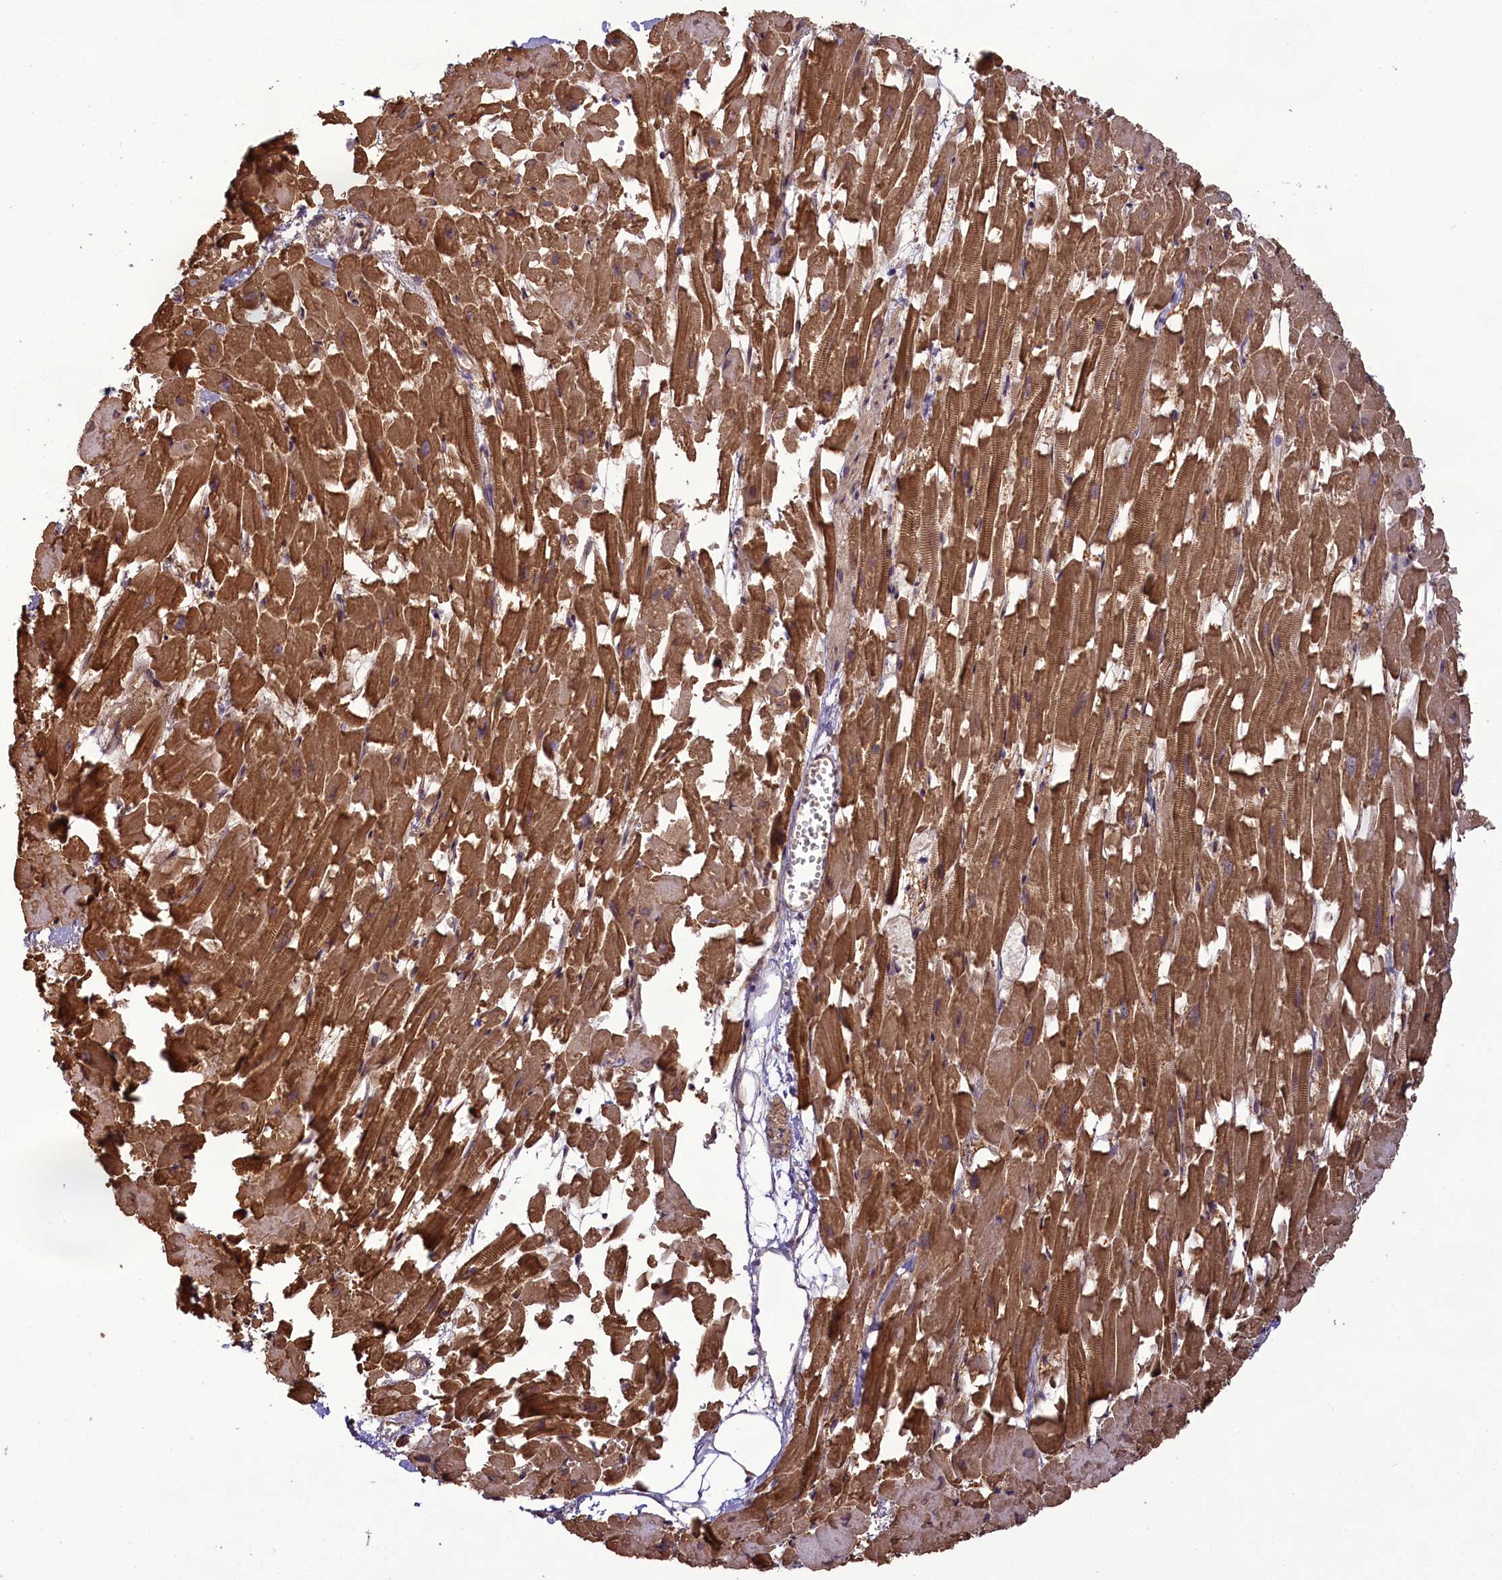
{"staining": {"intensity": "moderate", "quantity": ">75%", "location": "cytoplasmic/membranous,nuclear"}, "tissue": "heart muscle", "cell_type": "Cardiomyocytes", "image_type": "normal", "snomed": [{"axis": "morphology", "description": "Normal tissue, NOS"}, {"axis": "topography", "description": "Heart"}], "caption": "Immunohistochemistry image of benign heart muscle: human heart muscle stained using immunohistochemistry reveals medium levels of moderate protein expression localized specifically in the cytoplasmic/membranous,nuclear of cardiomyocytes, appearing as a cytoplasmic/membranous,nuclear brown color.", "gene": "CARD8", "patient": {"sex": "female", "age": 64}}